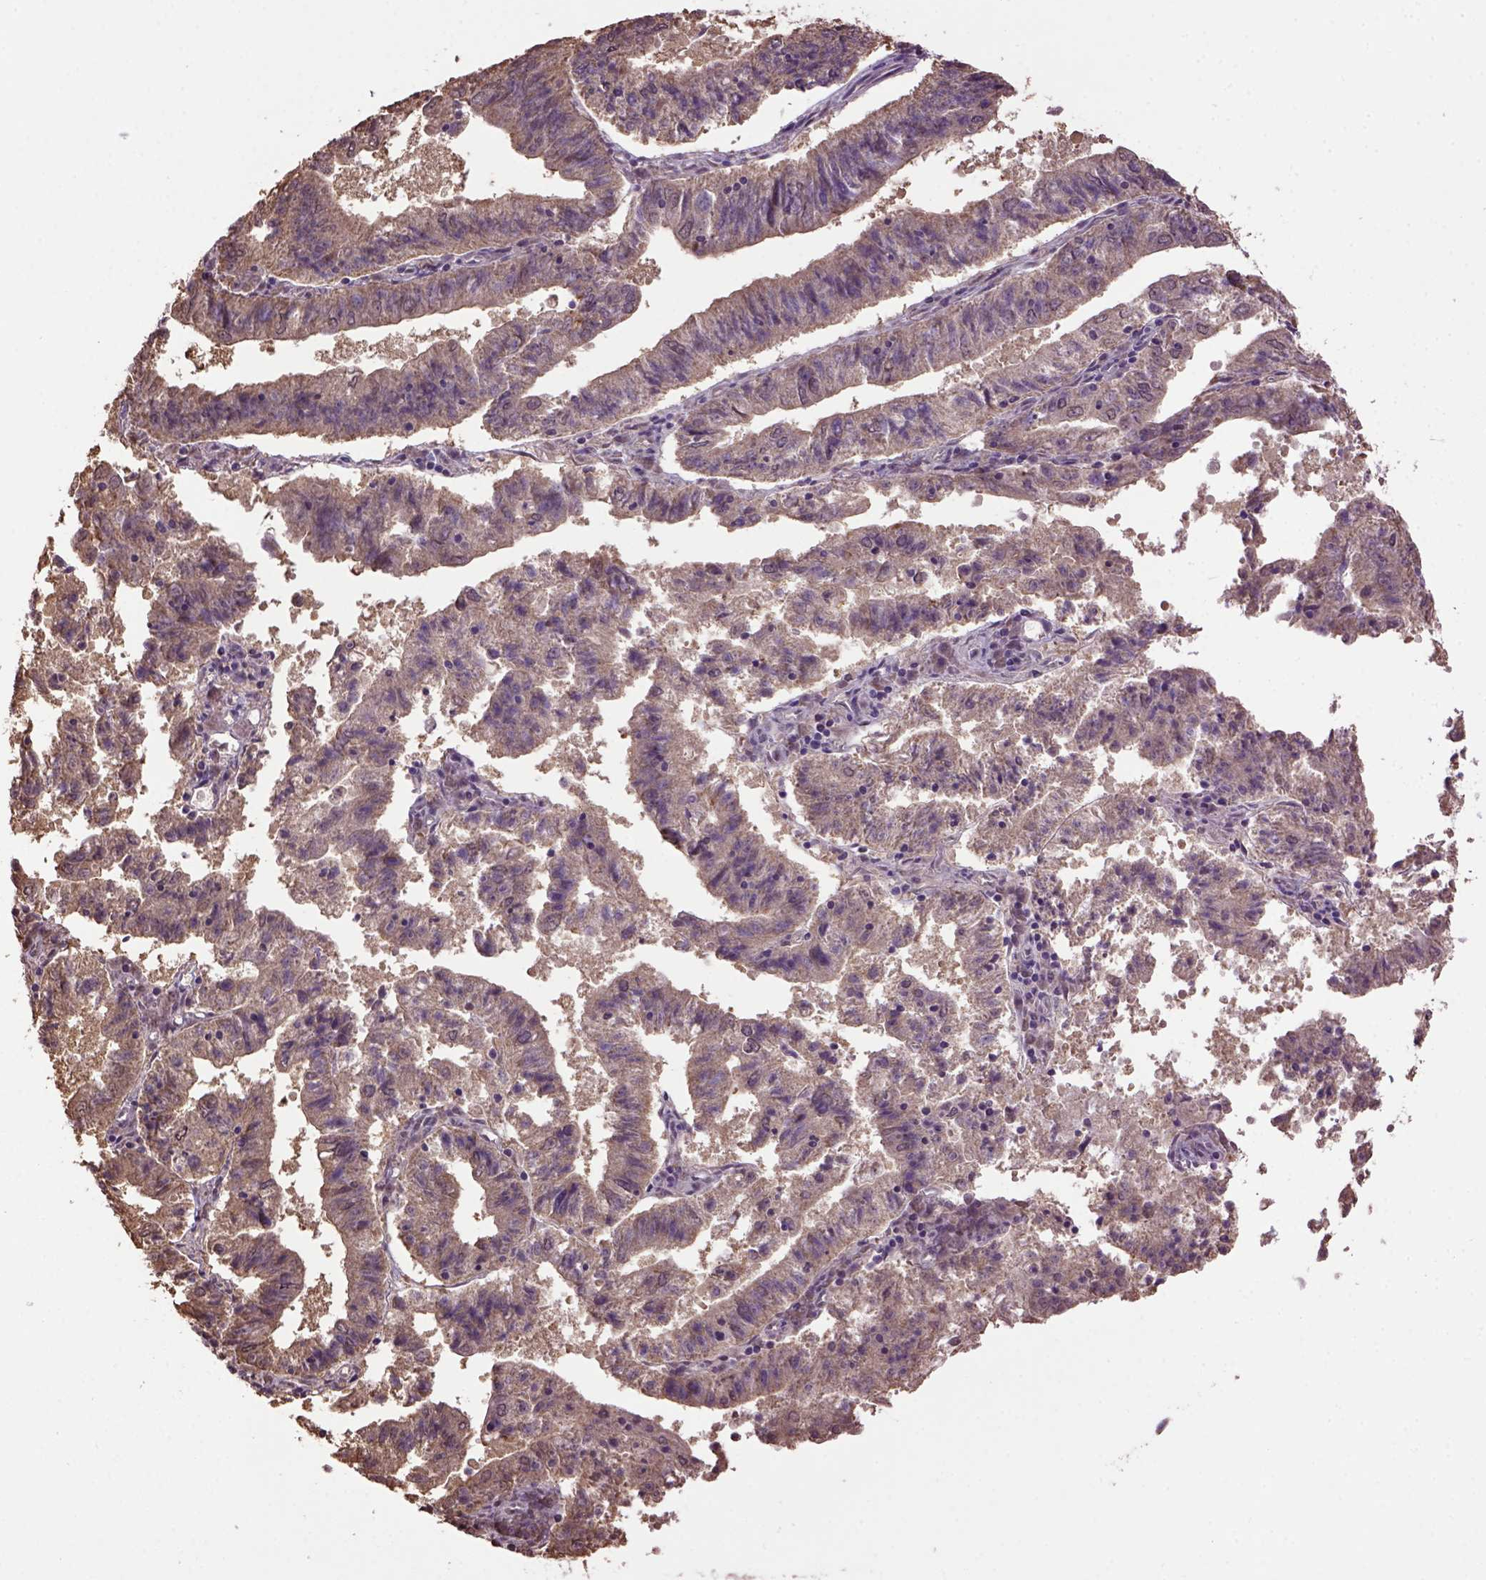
{"staining": {"intensity": "weak", "quantity": "25%-75%", "location": "cytoplasmic/membranous"}, "tissue": "endometrial cancer", "cell_type": "Tumor cells", "image_type": "cancer", "snomed": [{"axis": "morphology", "description": "Adenocarcinoma, NOS"}, {"axis": "topography", "description": "Endometrium"}], "caption": "Endometrial adenocarcinoma stained with immunohistochemistry demonstrates weak cytoplasmic/membranous expression in about 25%-75% of tumor cells.", "gene": "WDR17", "patient": {"sex": "female", "age": 82}}